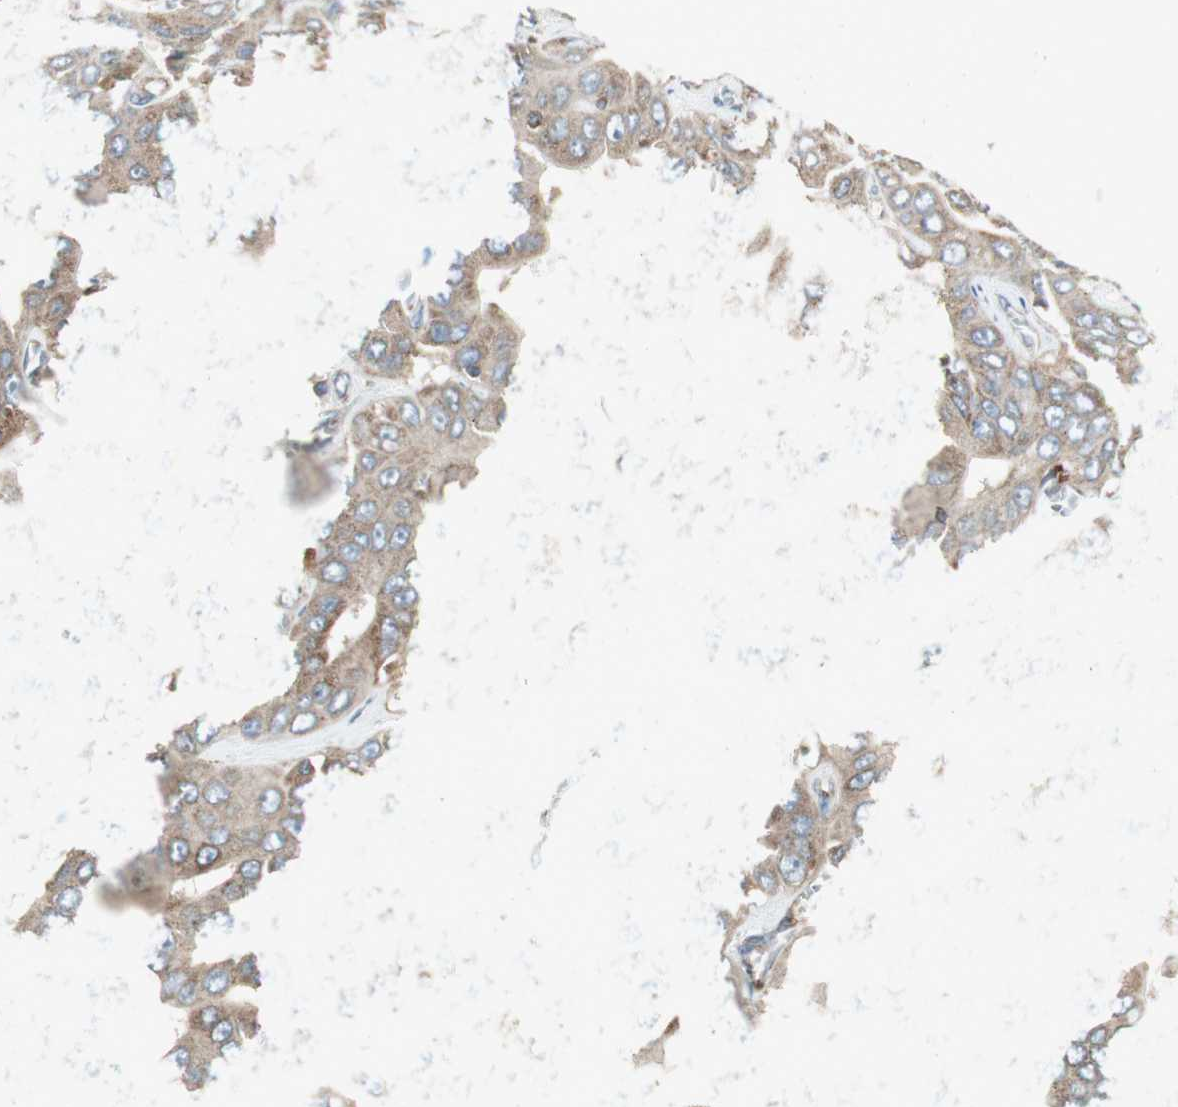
{"staining": {"intensity": "weak", "quantity": ">75%", "location": "cytoplasmic/membranous"}, "tissue": "liver cancer", "cell_type": "Tumor cells", "image_type": "cancer", "snomed": [{"axis": "morphology", "description": "Cholangiocarcinoma"}, {"axis": "topography", "description": "Liver"}], "caption": "Brown immunohistochemical staining in liver cancer reveals weak cytoplasmic/membranous staining in about >75% of tumor cells.", "gene": "CHADL", "patient": {"sex": "female", "age": 52}}